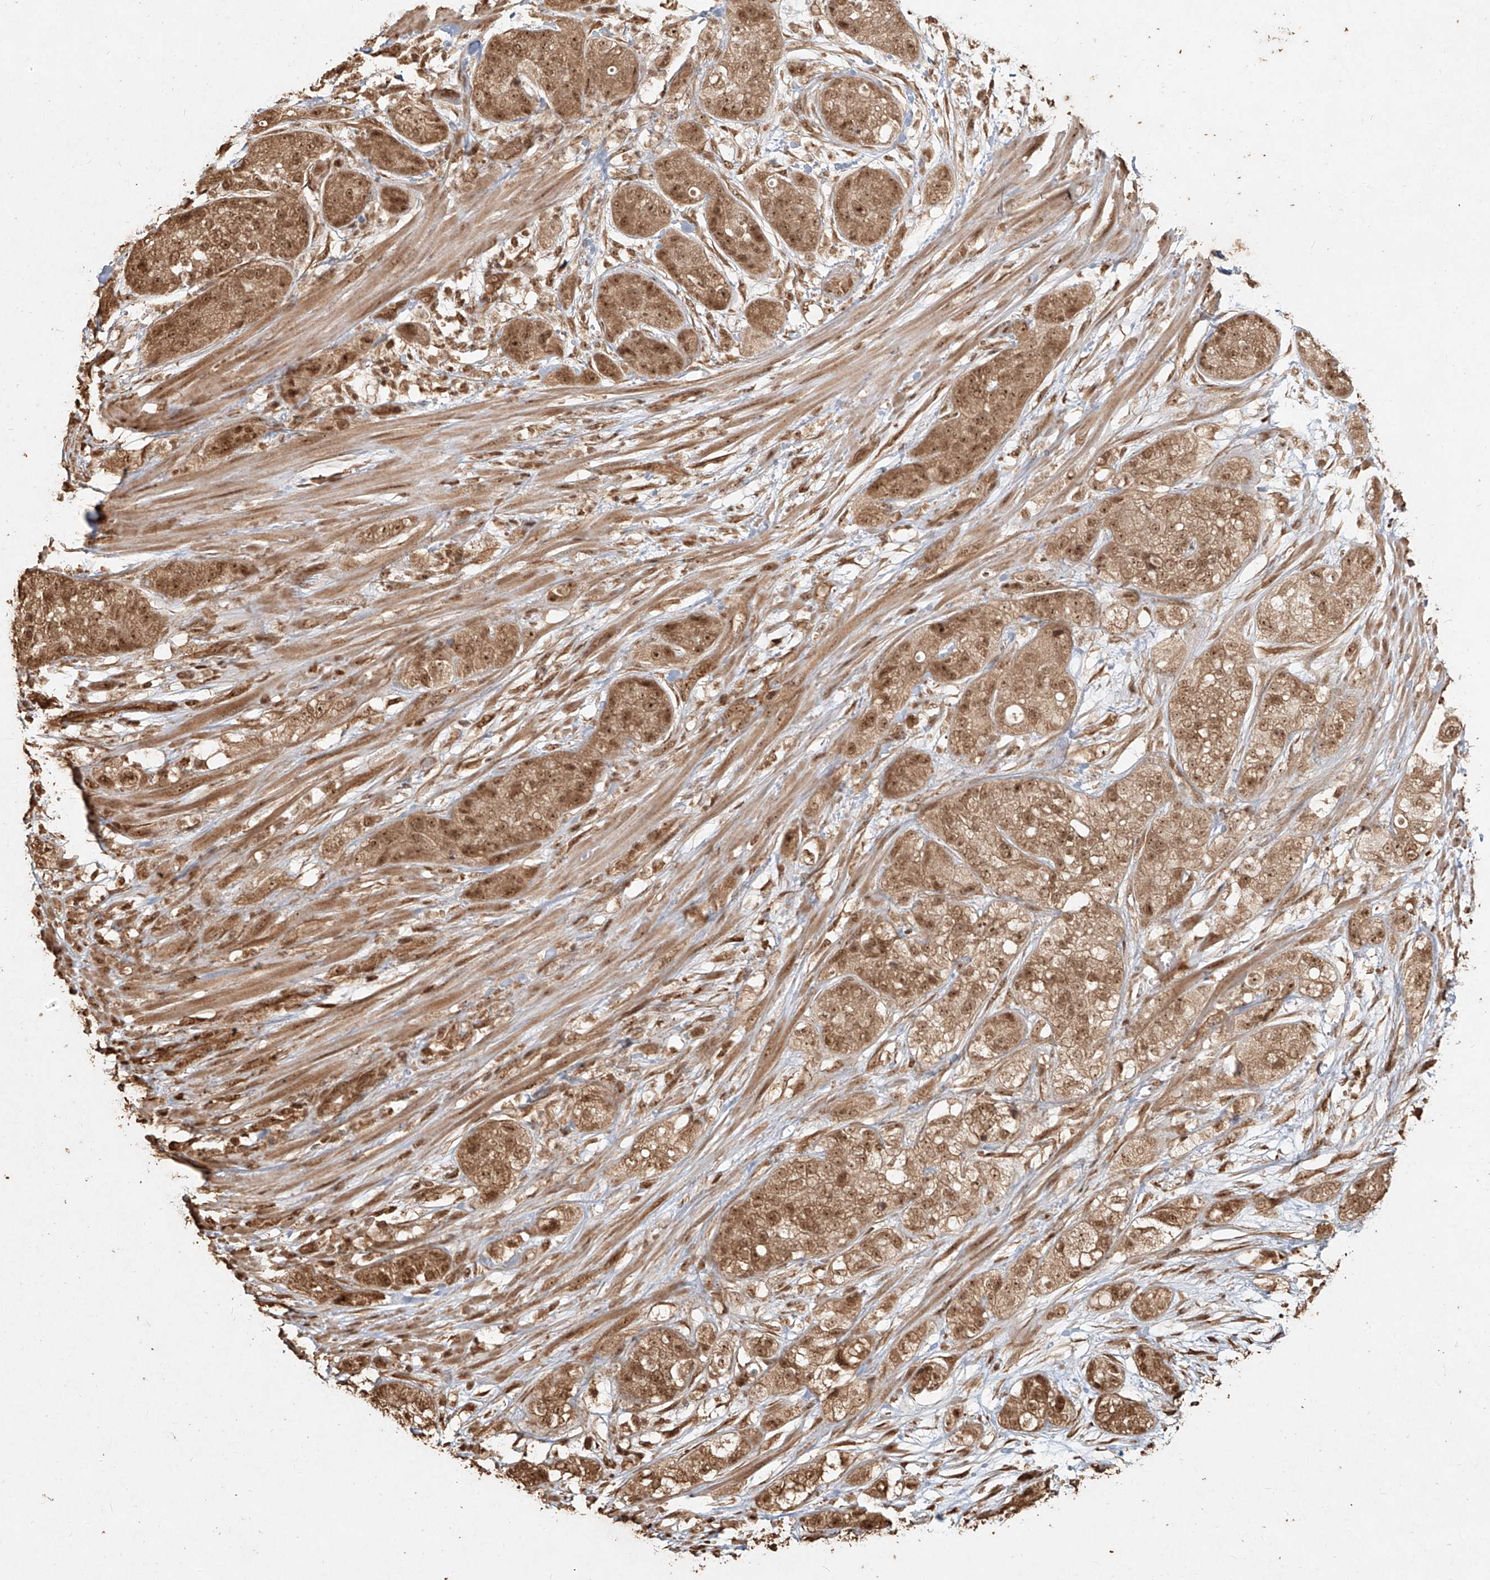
{"staining": {"intensity": "moderate", "quantity": ">75%", "location": "cytoplasmic/membranous,nuclear"}, "tissue": "pancreatic cancer", "cell_type": "Tumor cells", "image_type": "cancer", "snomed": [{"axis": "morphology", "description": "Adenocarcinoma, NOS"}, {"axis": "topography", "description": "Pancreas"}], "caption": "An IHC histopathology image of tumor tissue is shown. Protein staining in brown shows moderate cytoplasmic/membranous and nuclear positivity in pancreatic cancer within tumor cells.", "gene": "UBE2K", "patient": {"sex": "female", "age": 78}}